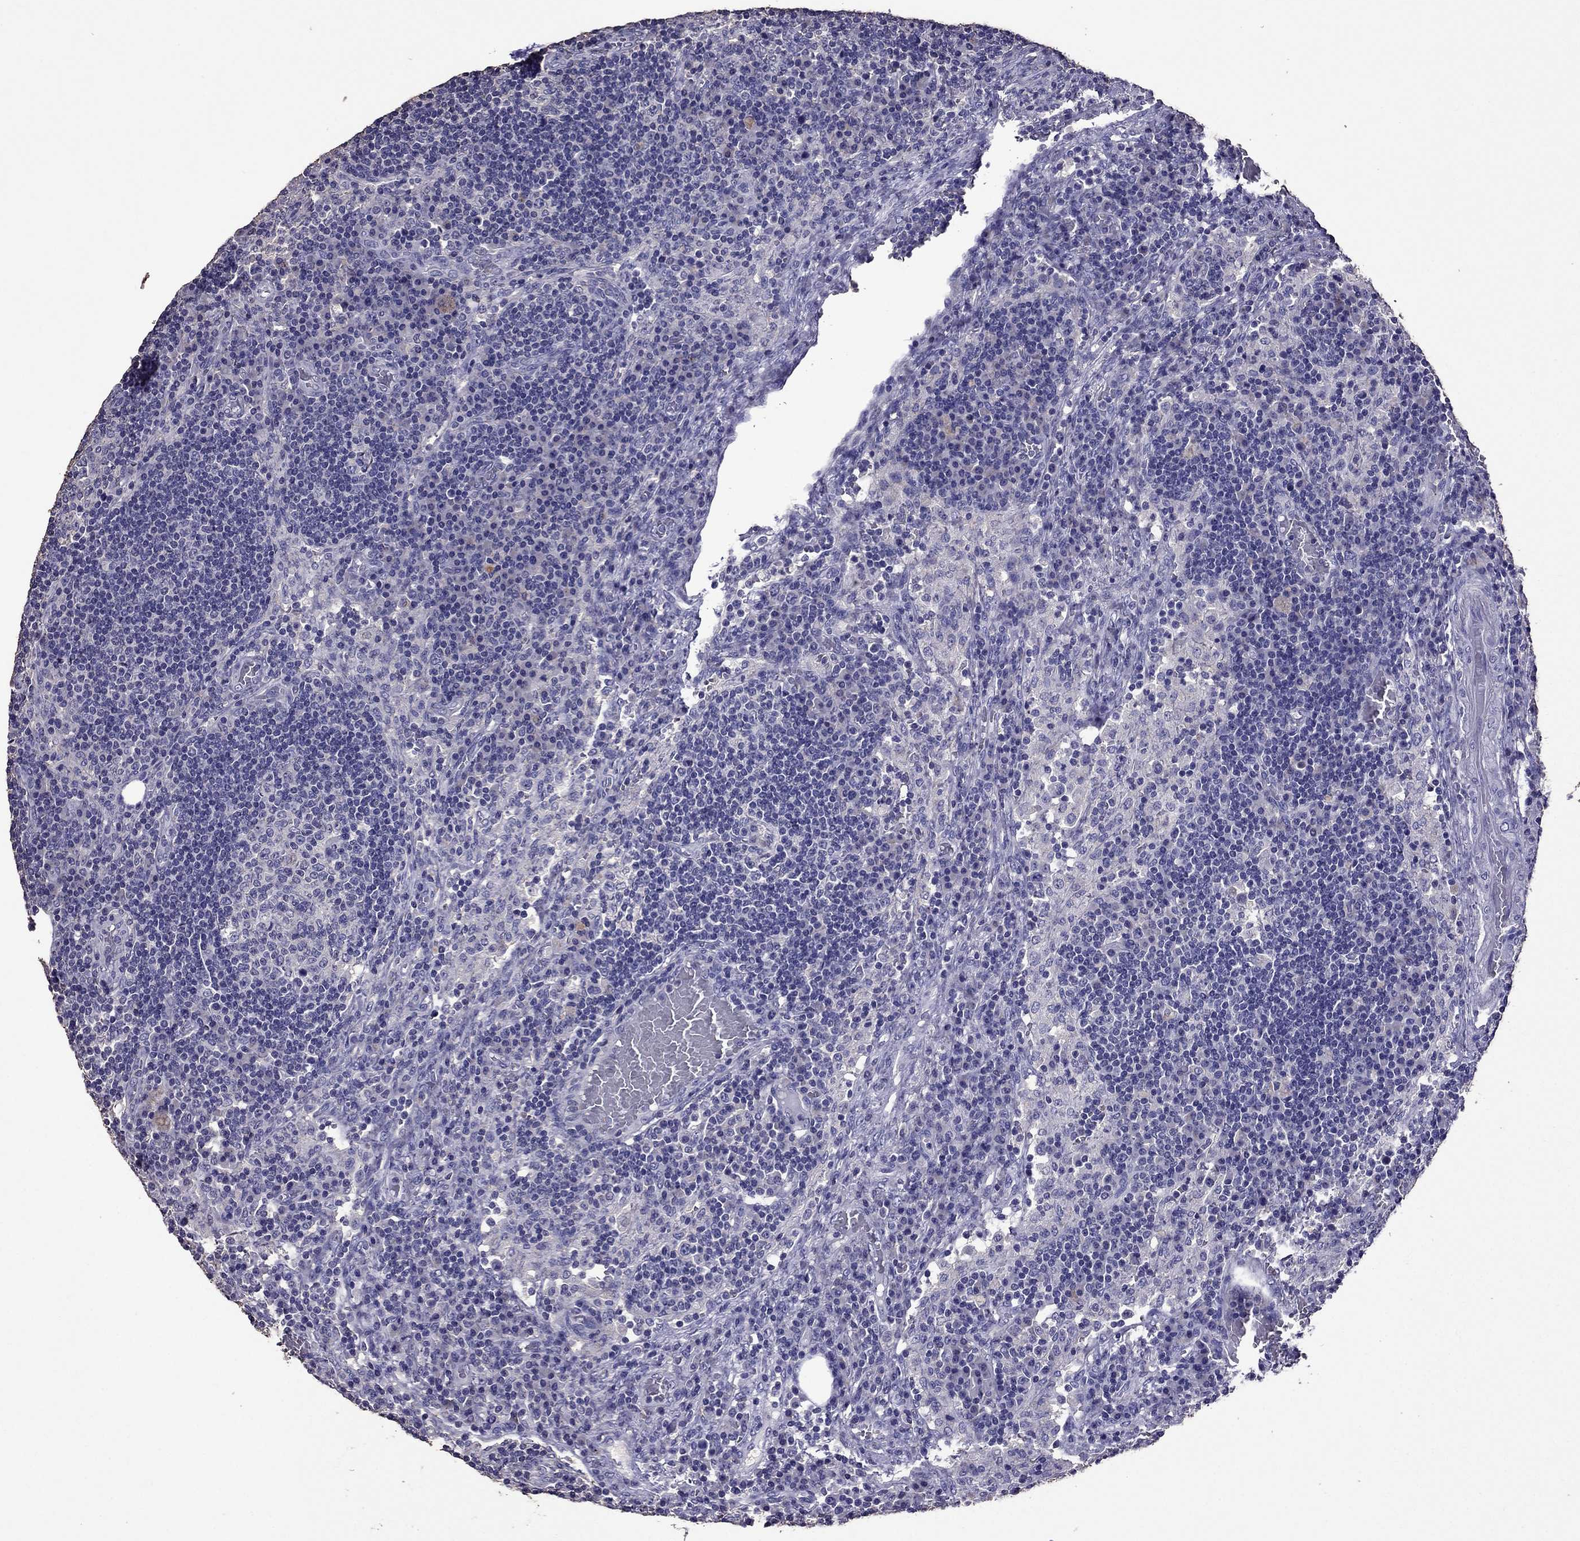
{"staining": {"intensity": "negative", "quantity": "none", "location": "none"}, "tissue": "lymph node", "cell_type": "Germinal center cells", "image_type": "normal", "snomed": [{"axis": "morphology", "description": "Normal tissue, NOS"}, {"axis": "topography", "description": "Lymph node"}], "caption": "Immunohistochemistry photomicrograph of unremarkable lymph node stained for a protein (brown), which displays no positivity in germinal center cells. (Stains: DAB (3,3'-diaminobenzidine) IHC with hematoxylin counter stain, Microscopy: brightfield microscopy at high magnification).", "gene": "NKX3", "patient": {"sex": "male", "age": 63}}